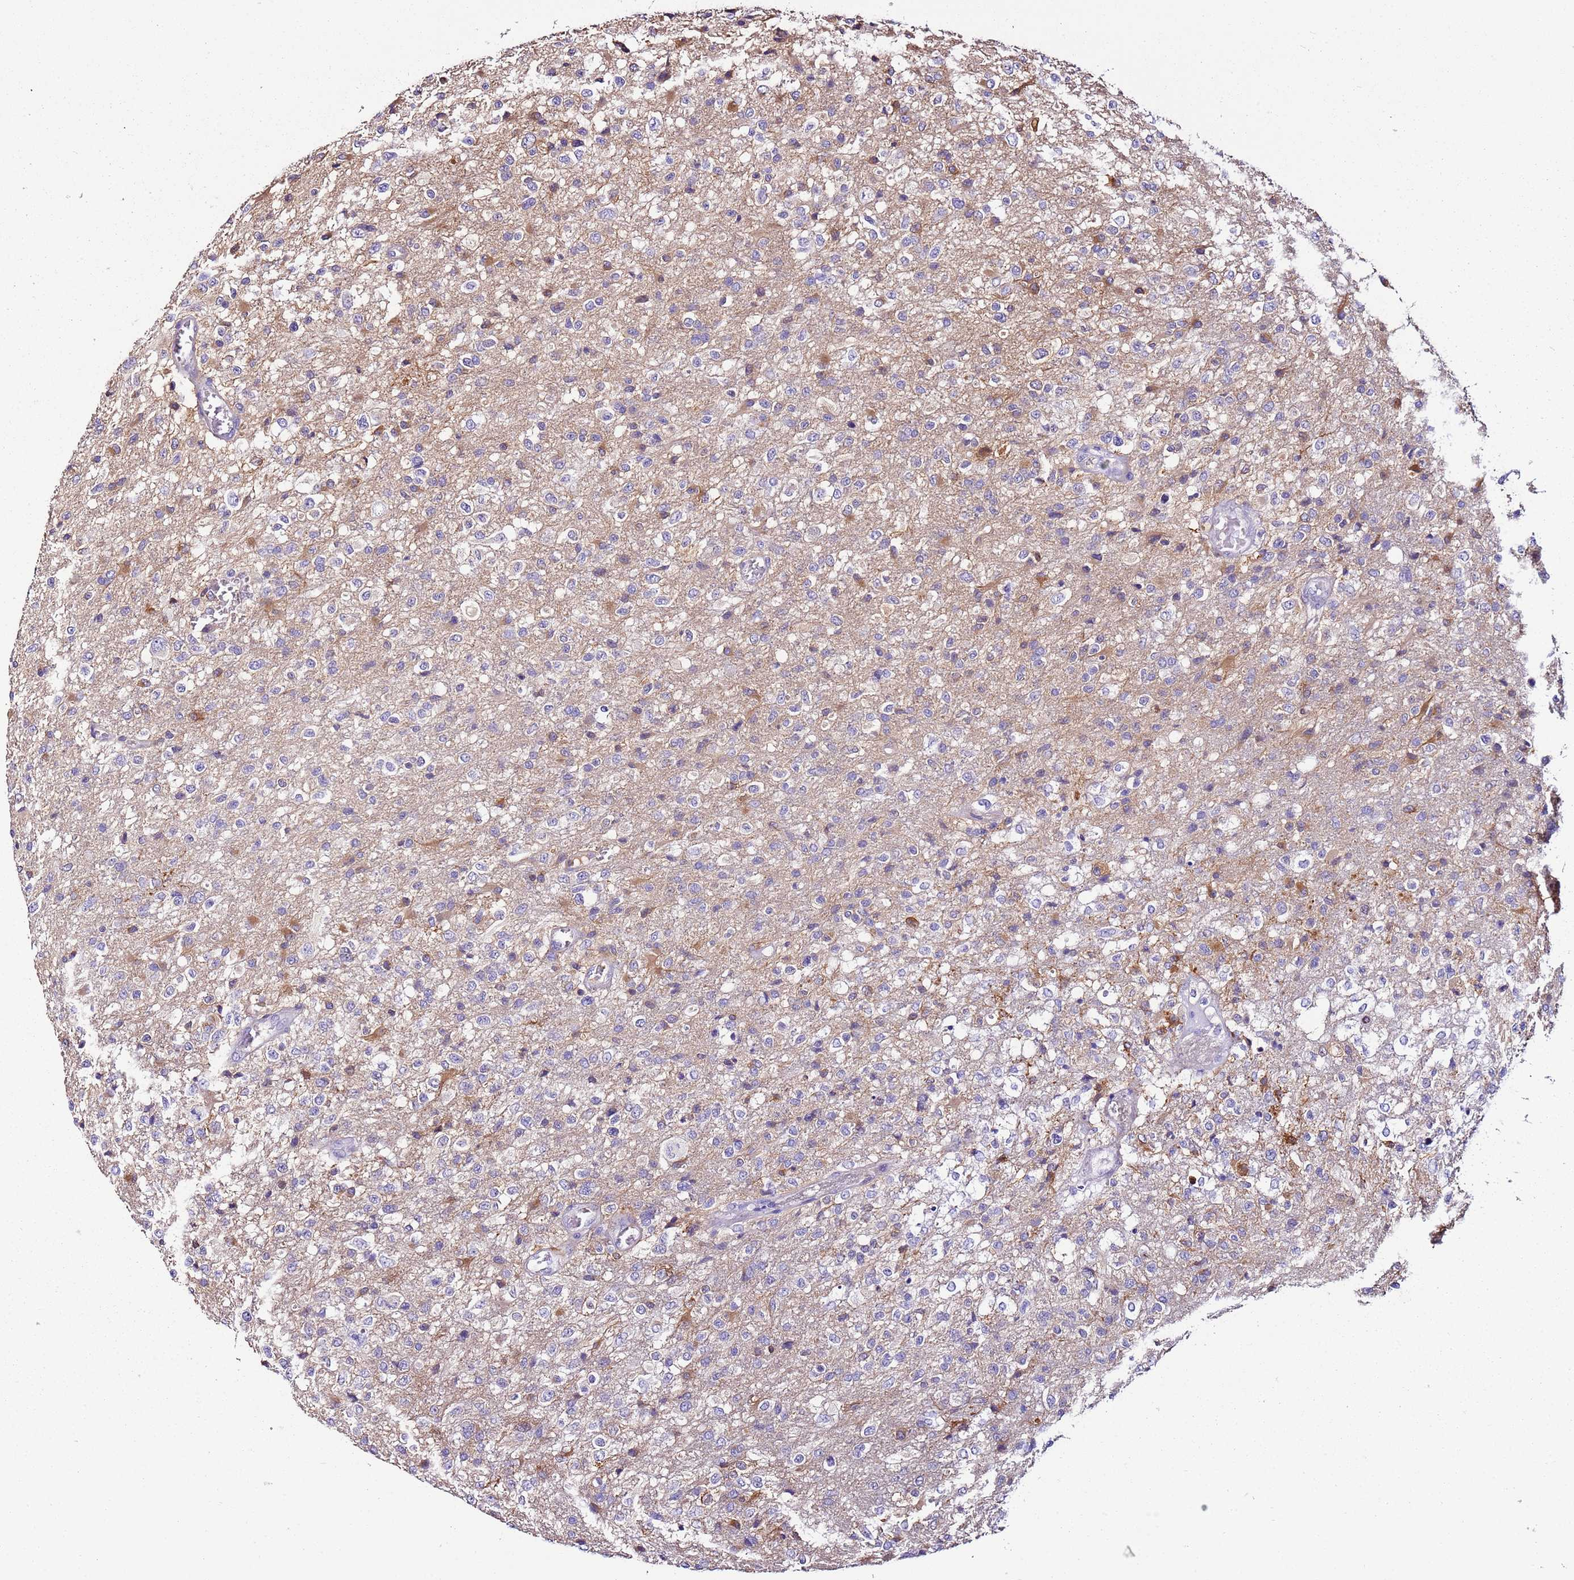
{"staining": {"intensity": "moderate", "quantity": "<25%", "location": "cytoplasmic/membranous"}, "tissue": "glioma", "cell_type": "Tumor cells", "image_type": "cancer", "snomed": [{"axis": "morphology", "description": "Glioma, malignant, High grade"}, {"axis": "topography", "description": "Brain"}], "caption": "Immunohistochemistry (IHC) of human glioma reveals low levels of moderate cytoplasmic/membranous positivity in approximately <25% of tumor cells. (brown staining indicates protein expression, while blue staining denotes nuclei).", "gene": "FAM174C", "patient": {"sex": "female", "age": 74}}